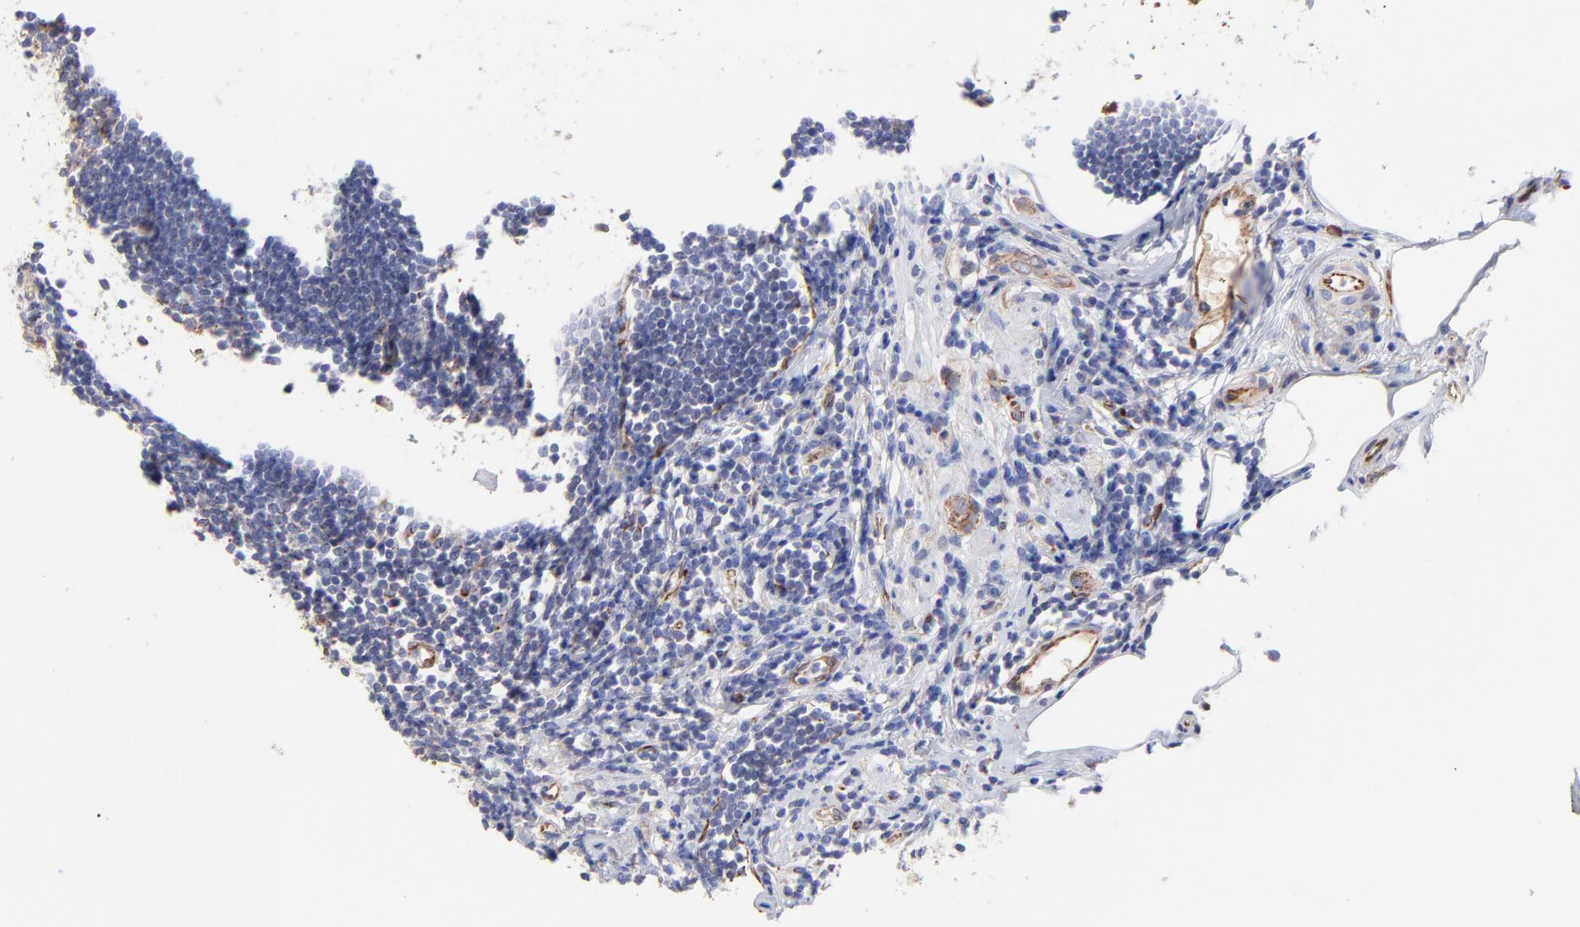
{"staining": {"intensity": "negative", "quantity": "none", "location": "none"}, "tissue": "appendix", "cell_type": "Glandular cells", "image_type": "normal", "snomed": [{"axis": "morphology", "description": "Normal tissue, NOS"}, {"axis": "topography", "description": "Appendix"}], "caption": "Micrograph shows no significant protein positivity in glandular cells of unremarkable appendix. Nuclei are stained in blue.", "gene": "COX8C", "patient": {"sex": "female", "age": 50}}